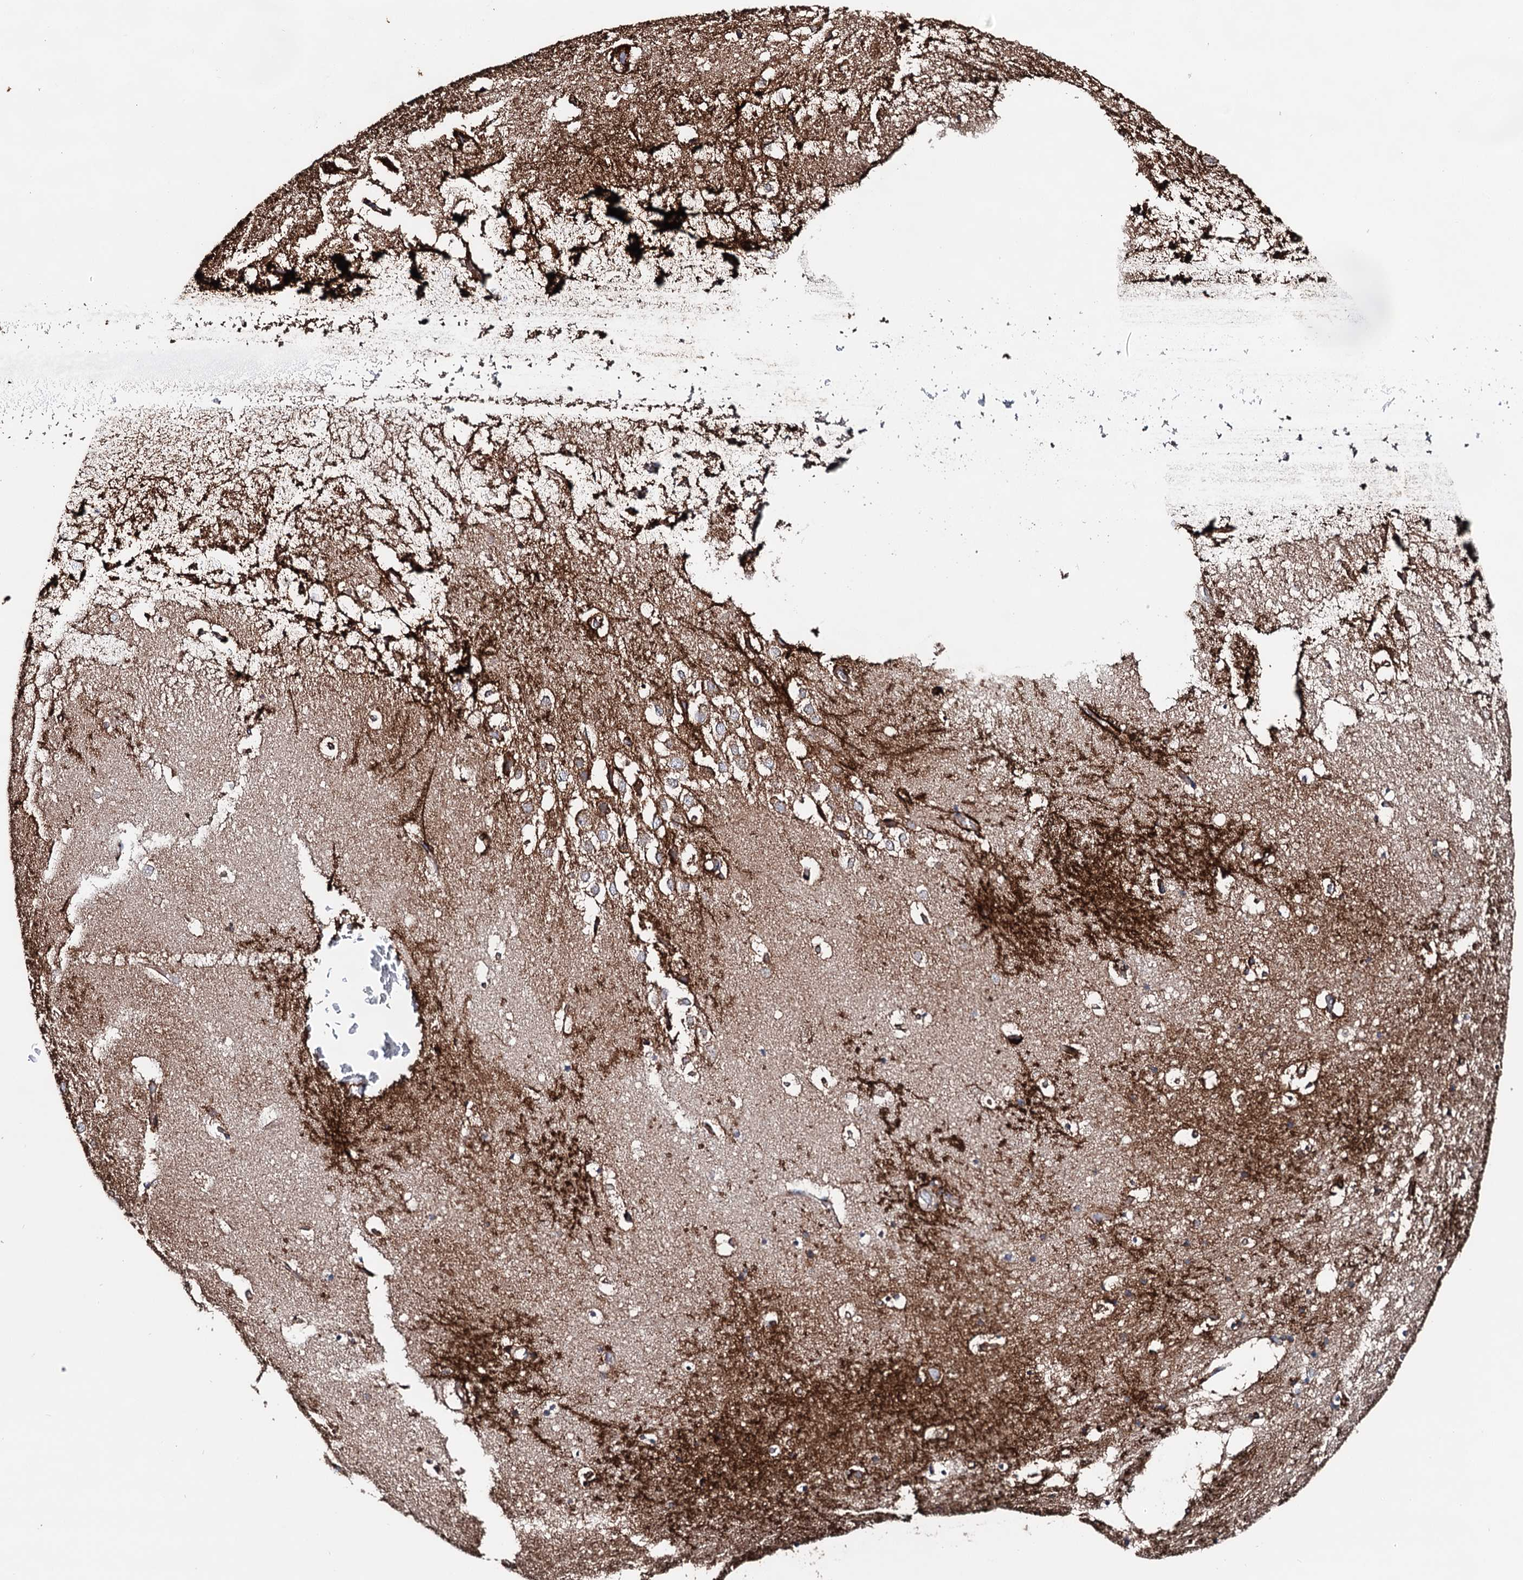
{"staining": {"intensity": "strong", "quantity": "<25%", "location": "cytoplasmic/membranous"}, "tissue": "hippocampus", "cell_type": "Glial cells", "image_type": "normal", "snomed": [{"axis": "morphology", "description": "Normal tissue, NOS"}, {"axis": "topography", "description": "Hippocampus"}], "caption": "Brown immunohistochemical staining in normal hippocampus exhibits strong cytoplasmic/membranous staining in approximately <25% of glial cells. (brown staining indicates protein expression, while blue staining denotes nuclei).", "gene": "ERP29", "patient": {"sex": "female", "age": 52}}